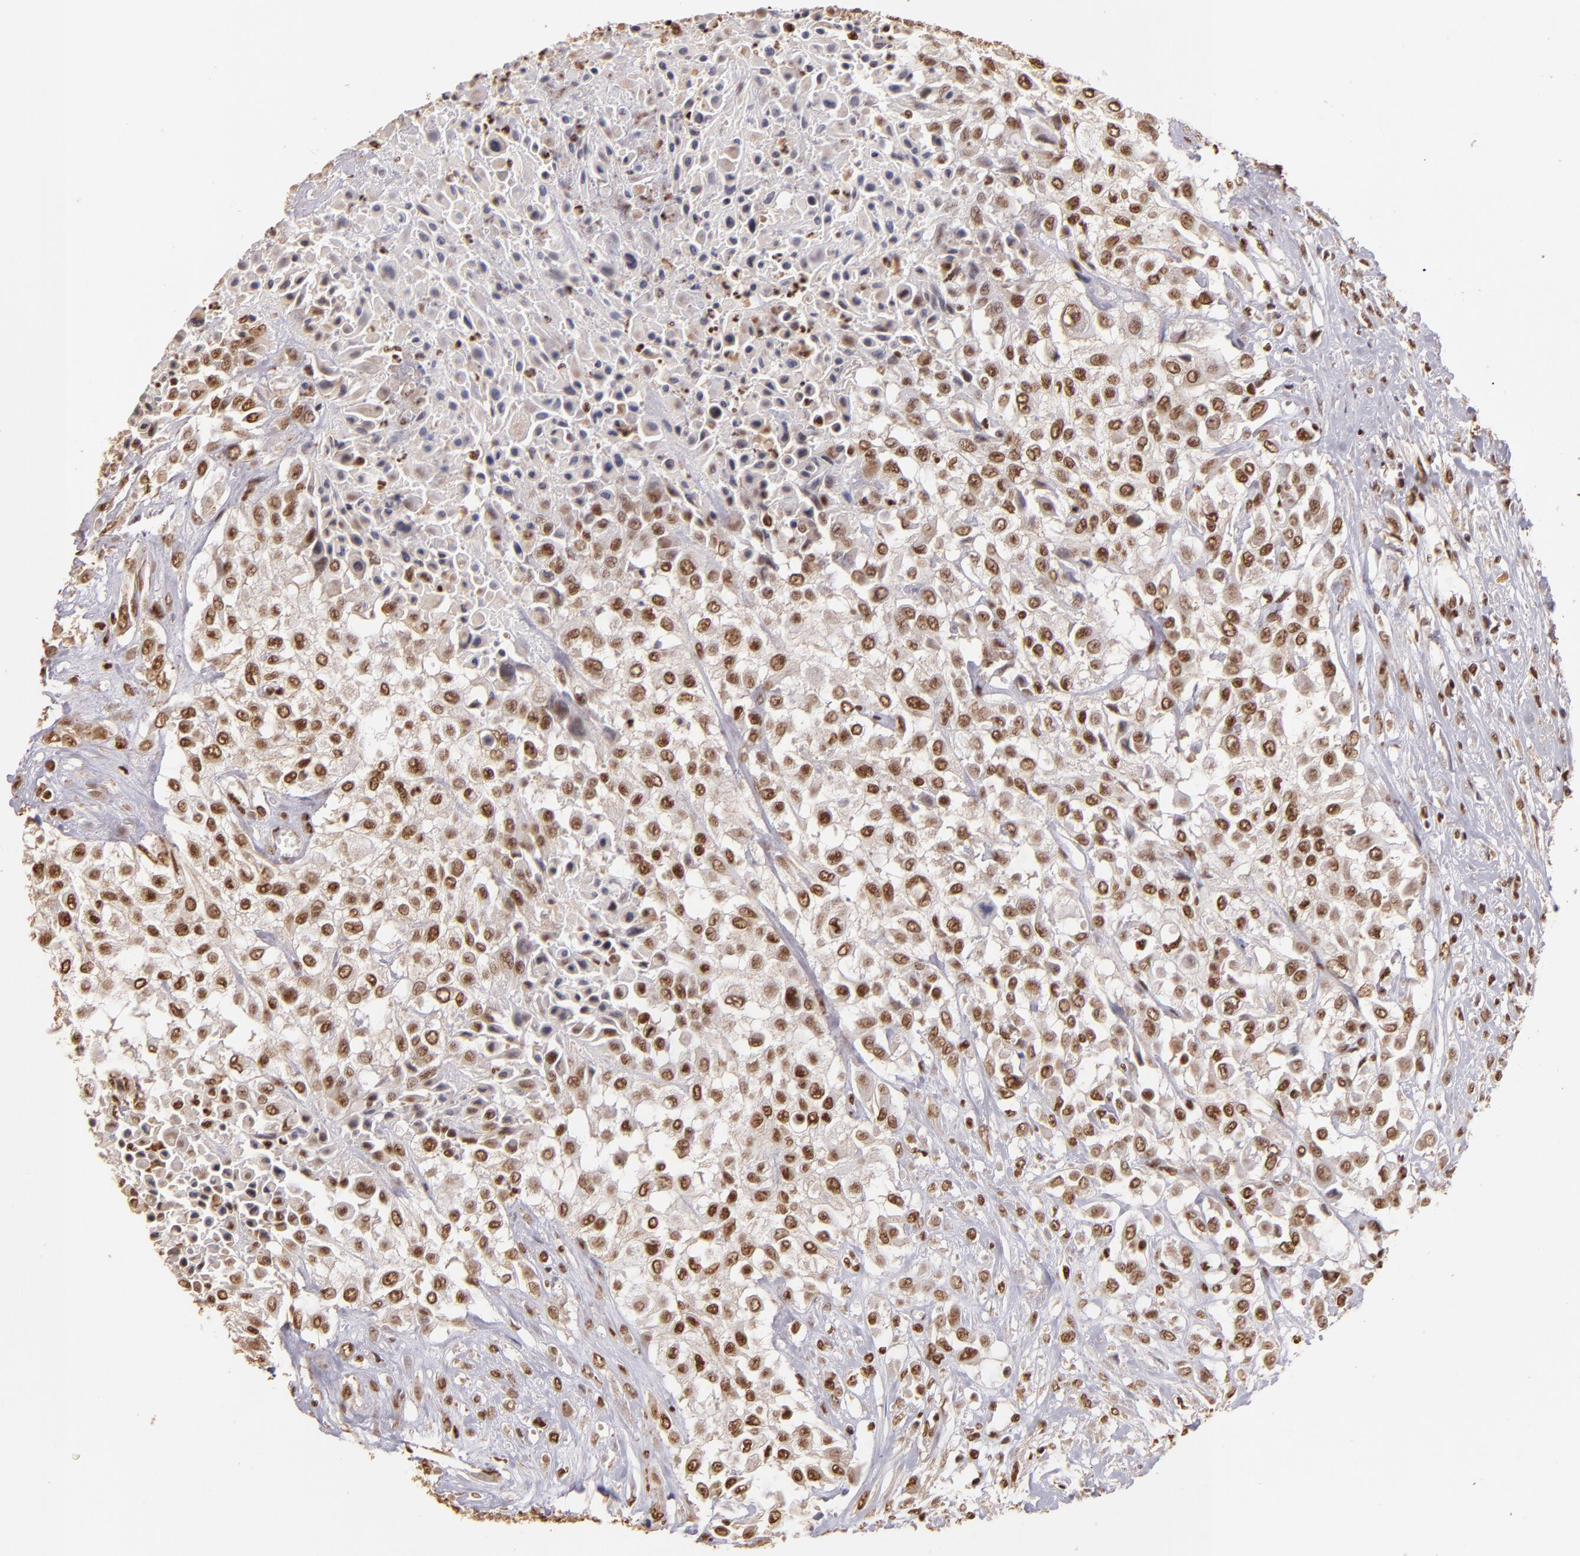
{"staining": {"intensity": "moderate", "quantity": ">75%", "location": "cytoplasmic/membranous,nuclear"}, "tissue": "urothelial cancer", "cell_type": "Tumor cells", "image_type": "cancer", "snomed": [{"axis": "morphology", "description": "Urothelial carcinoma, High grade"}, {"axis": "topography", "description": "Urinary bladder"}], "caption": "A high-resolution photomicrograph shows immunohistochemistry (IHC) staining of urothelial cancer, which exhibits moderate cytoplasmic/membranous and nuclear staining in approximately >75% of tumor cells.", "gene": "SP1", "patient": {"sex": "male", "age": 57}}